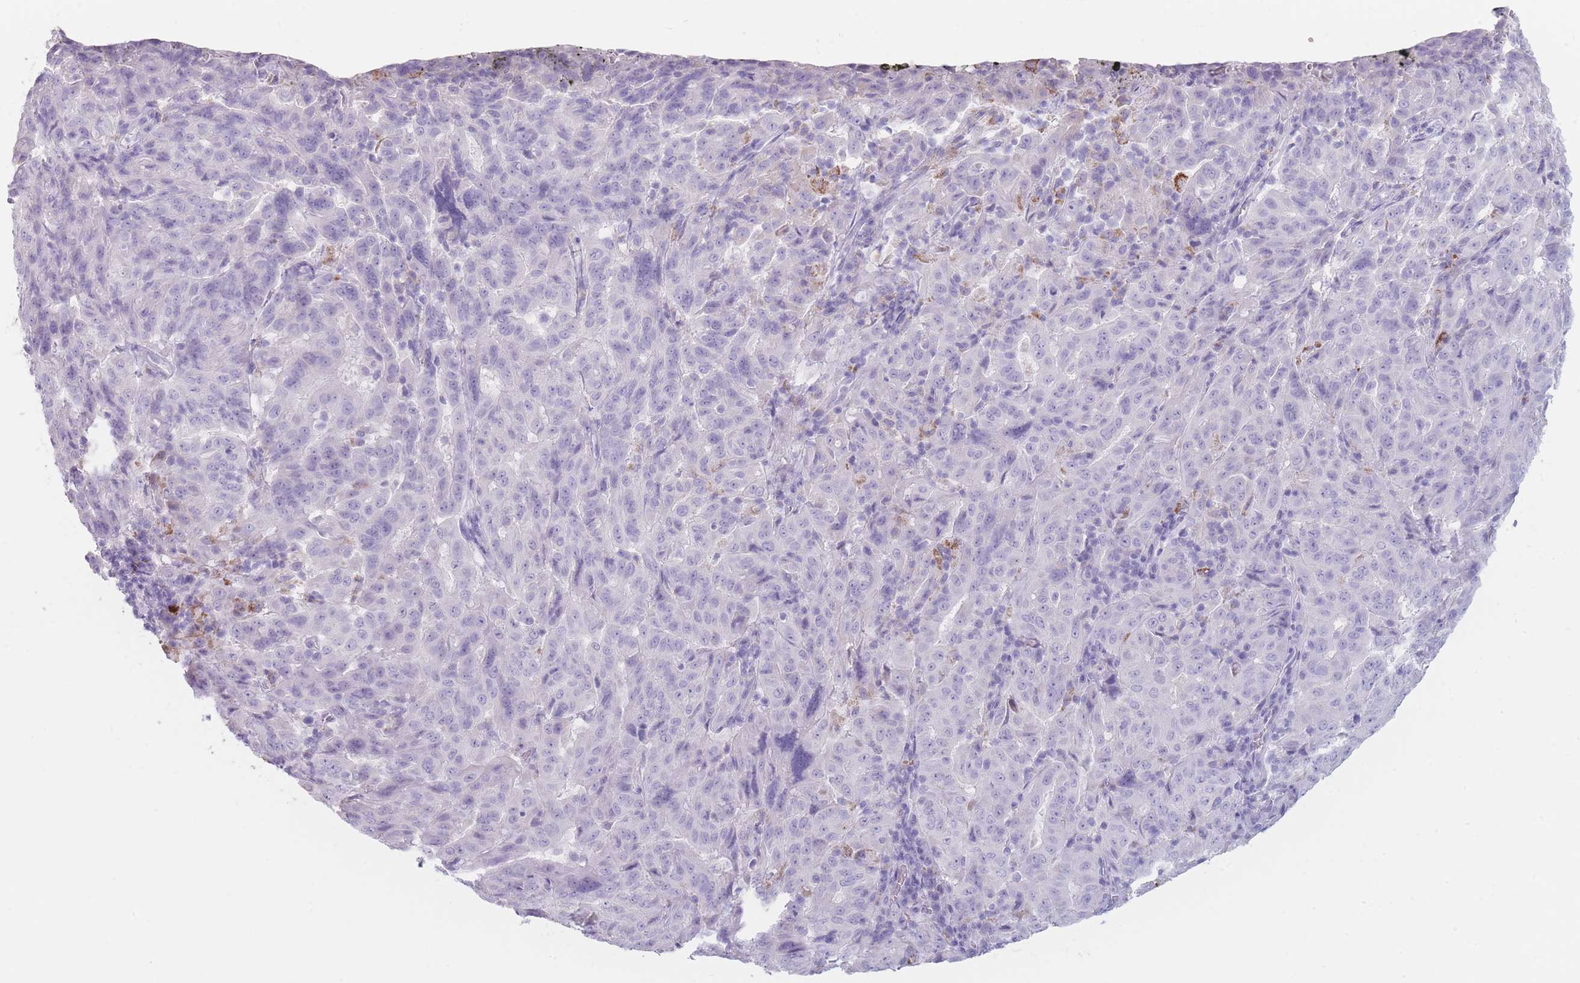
{"staining": {"intensity": "negative", "quantity": "none", "location": "none"}, "tissue": "pancreatic cancer", "cell_type": "Tumor cells", "image_type": "cancer", "snomed": [{"axis": "morphology", "description": "Adenocarcinoma, NOS"}, {"axis": "topography", "description": "Pancreas"}], "caption": "IHC micrograph of human pancreatic adenocarcinoma stained for a protein (brown), which shows no expression in tumor cells.", "gene": "GPR12", "patient": {"sex": "male", "age": 63}}